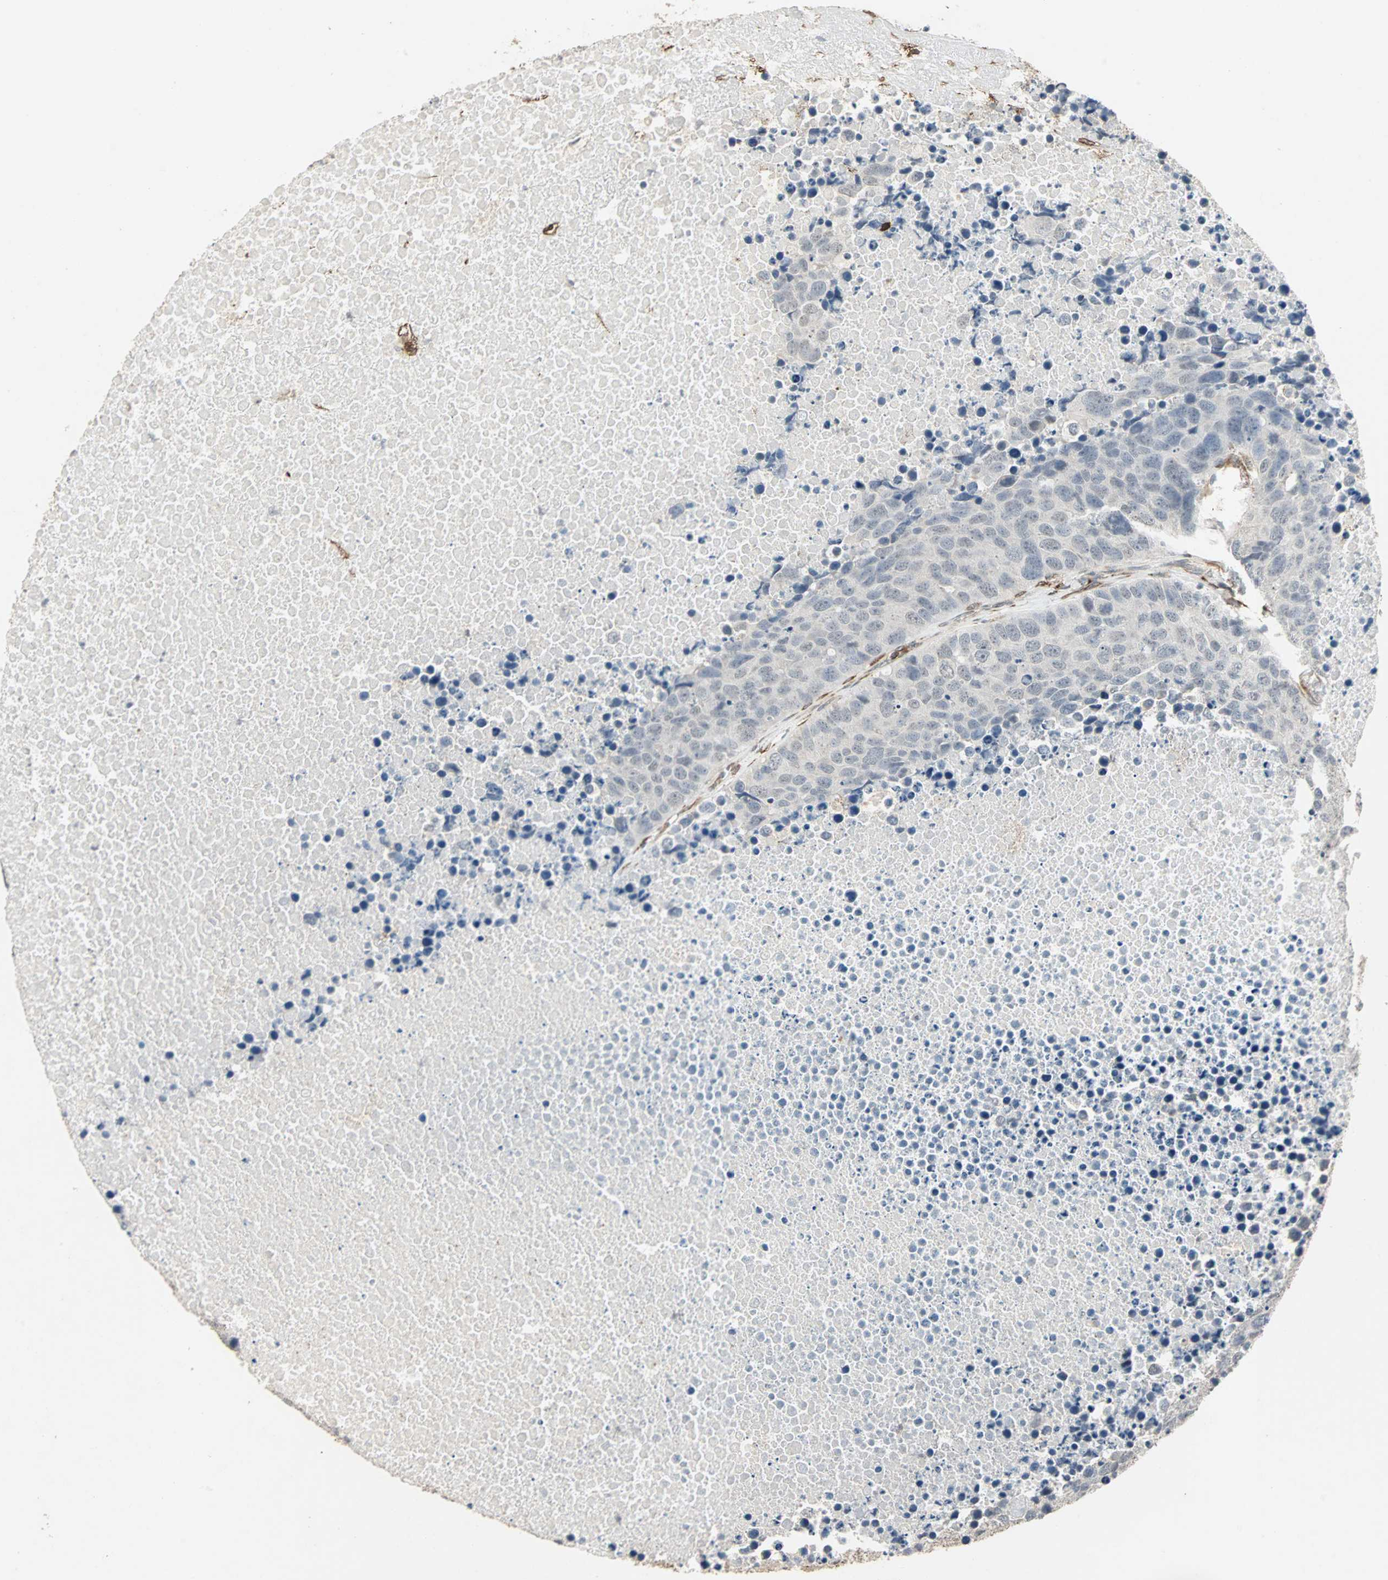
{"staining": {"intensity": "negative", "quantity": "none", "location": "none"}, "tissue": "carcinoid", "cell_type": "Tumor cells", "image_type": "cancer", "snomed": [{"axis": "morphology", "description": "Carcinoid, malignant, NOS"}, {"axis": "topography", "description": "Lung"}], "caption": "High power microscopy photomicrograph of an immunohistochemistry micrograph of carcinoid, revealing no significant staining in tumor cells.", "gene": "TRPV4", "patient": {"sex": "male", "age": 60}}